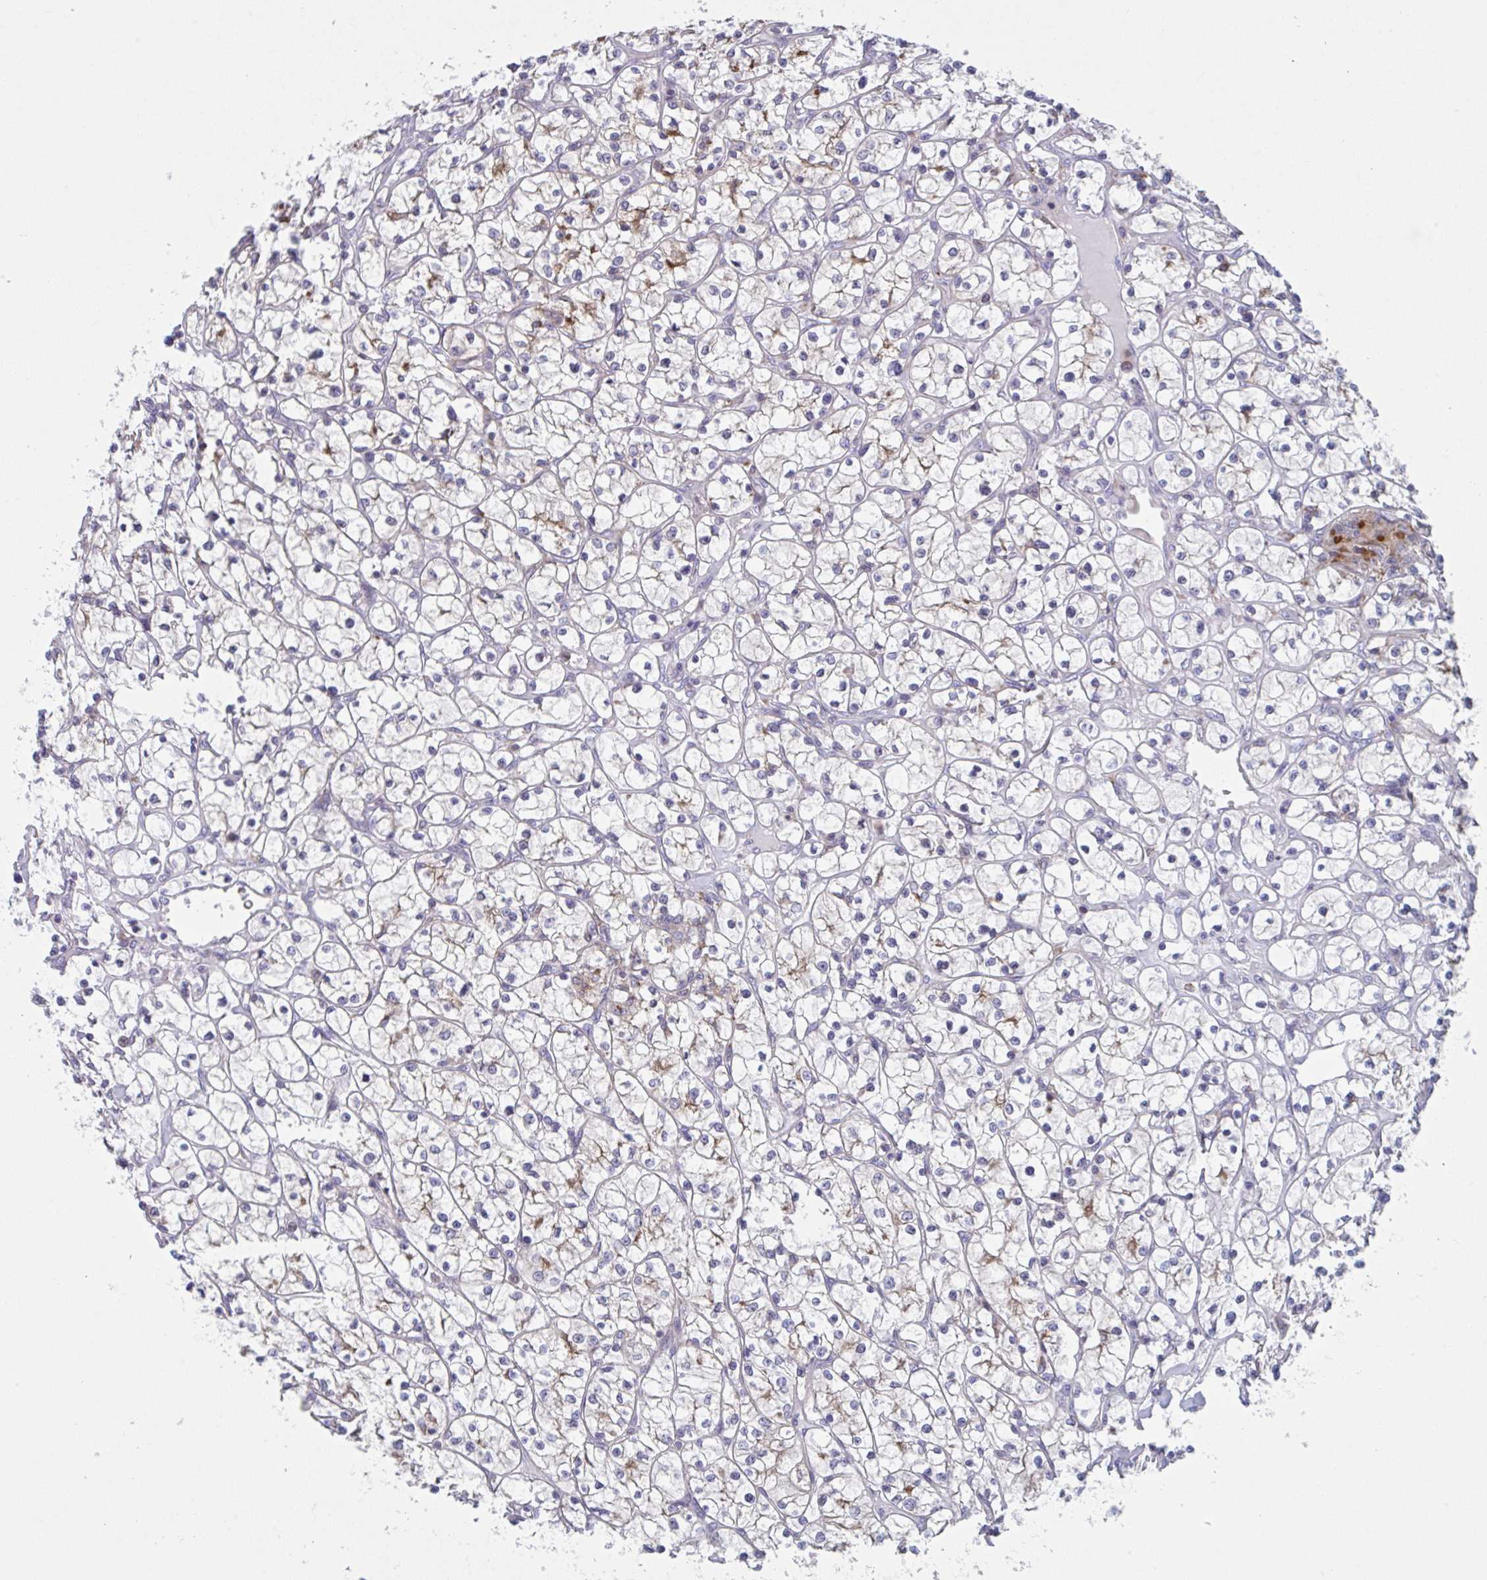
{"staining": {"intensity": "moderate", "quantity": "<25%", "location": "cytoplasmic/membranous"}, "tissue": "renal cancer", "cell_type": "Tumor cells", "image_type": "cancer", "snomed": [{"axis": "morphology", "description": "Adenocarcinoma, NOS"}, {"axis": "topography", "description": "Kidney"}], "caption": "A low amount of moderate cytoplasmic/membranous expression is appreciated in approximately <25% of tumor cells in adenocarcinoma (renal) tissue.", "gene": "NIPSNAP1", "patient": {"sex": "female", "age": 64}}